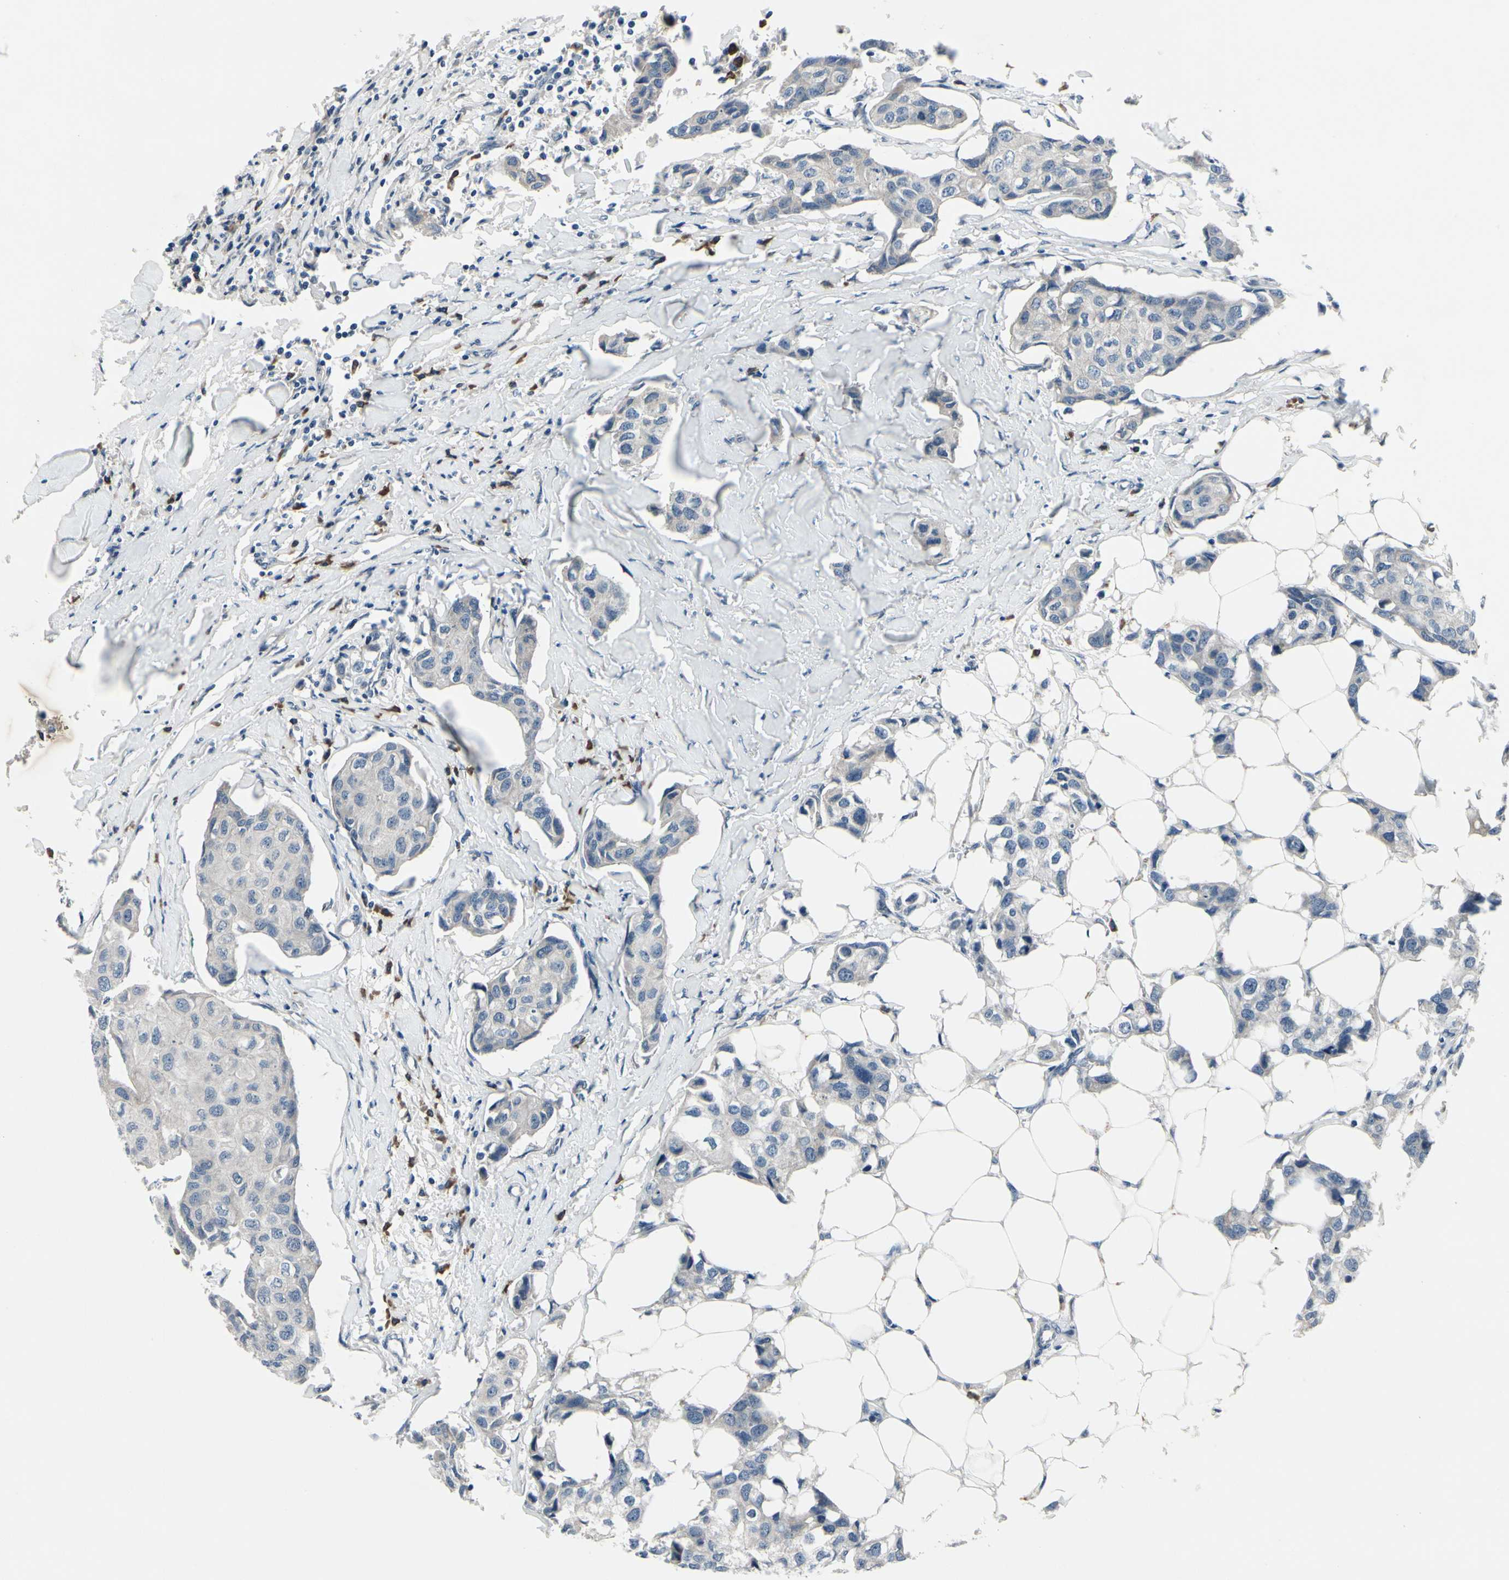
{"staining": {"intensity": "negative", "quantity": "none", "location": "none"}, "tissue": "breast cancer", "cell_type": "Tumor cells", "image_type": "cancer", "snomed": [{"axis": "morphology", "description": "Duct carcinoma"}, {"axis": "topography", "description": "Breast"}], "caption": "DAB immunohistochemical staining of human breast invasive ductal carcinoma exhibits no significant expression in tumor cells.", "gene": "SELENOK", "patient": {"sex": "female", "age": 80}}